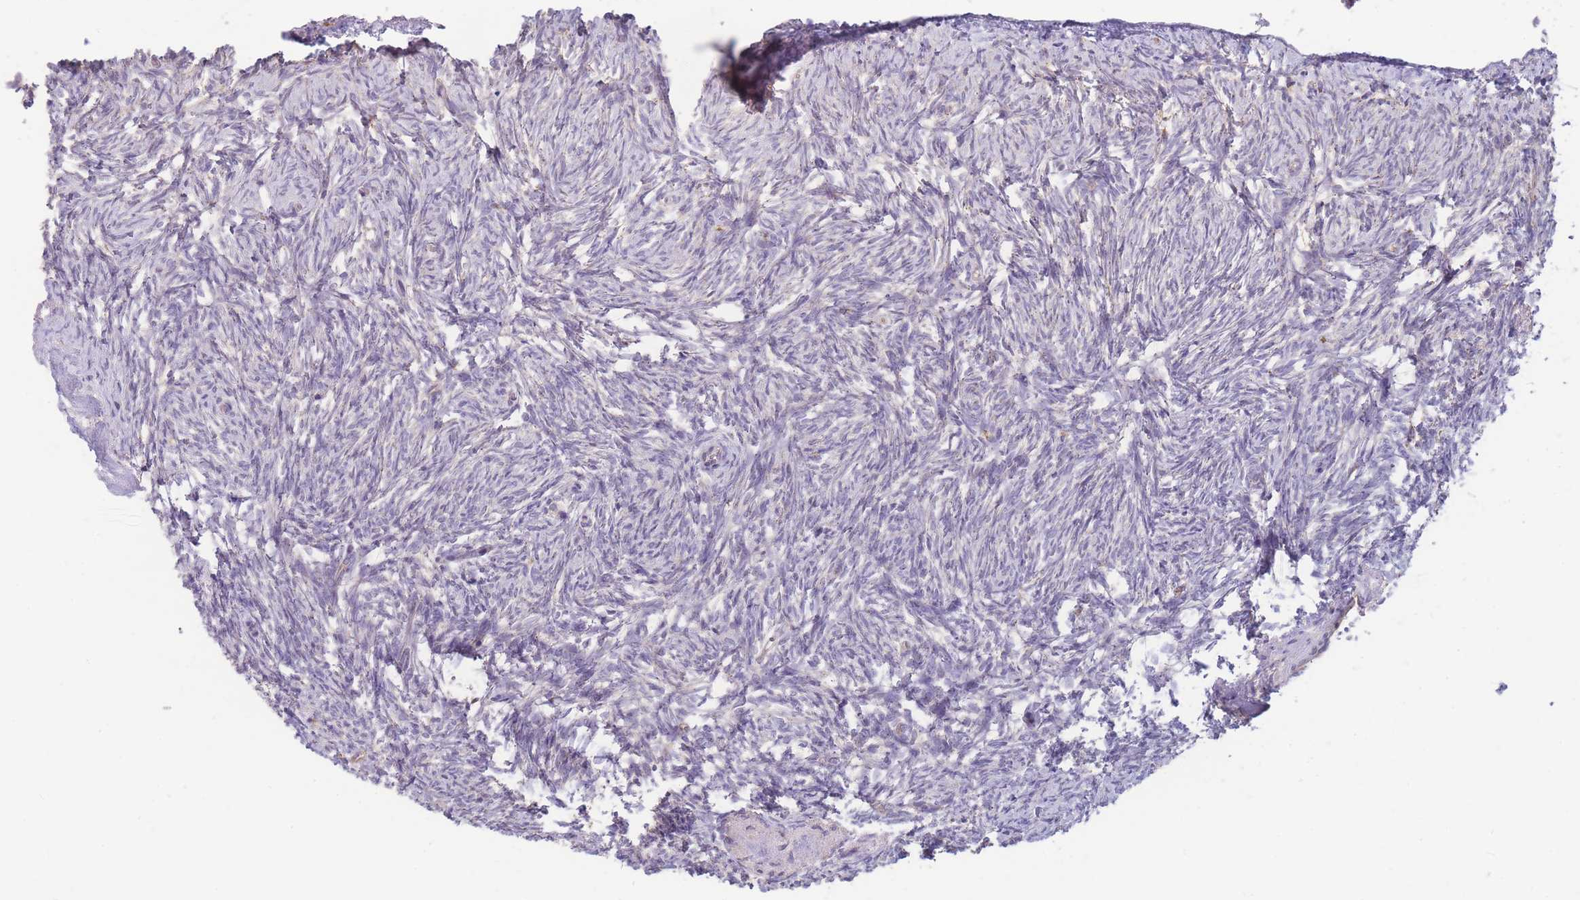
{"staining": {"intensity": "moderate", "quantity": ">75%", "location": "cytoplasmic/membranous"}, "tissue": "ovary", "cell_type": "Follicle cells", "image_type": "normal", "snomed": [{"axis": "morphology", "description": "Normal tissue, NOS"}, {"axis": "topography", "description": "Ovary"}], "caption": "IHC photomicrograph of normal human ovary stained for a protein (brown), which exhibits medium levels of moderate cytoplasmic/membranous expression in approximately >75% of follicle cells.", "gene": "STEAP3", "patient": {"sex": "female", "age": 51}}